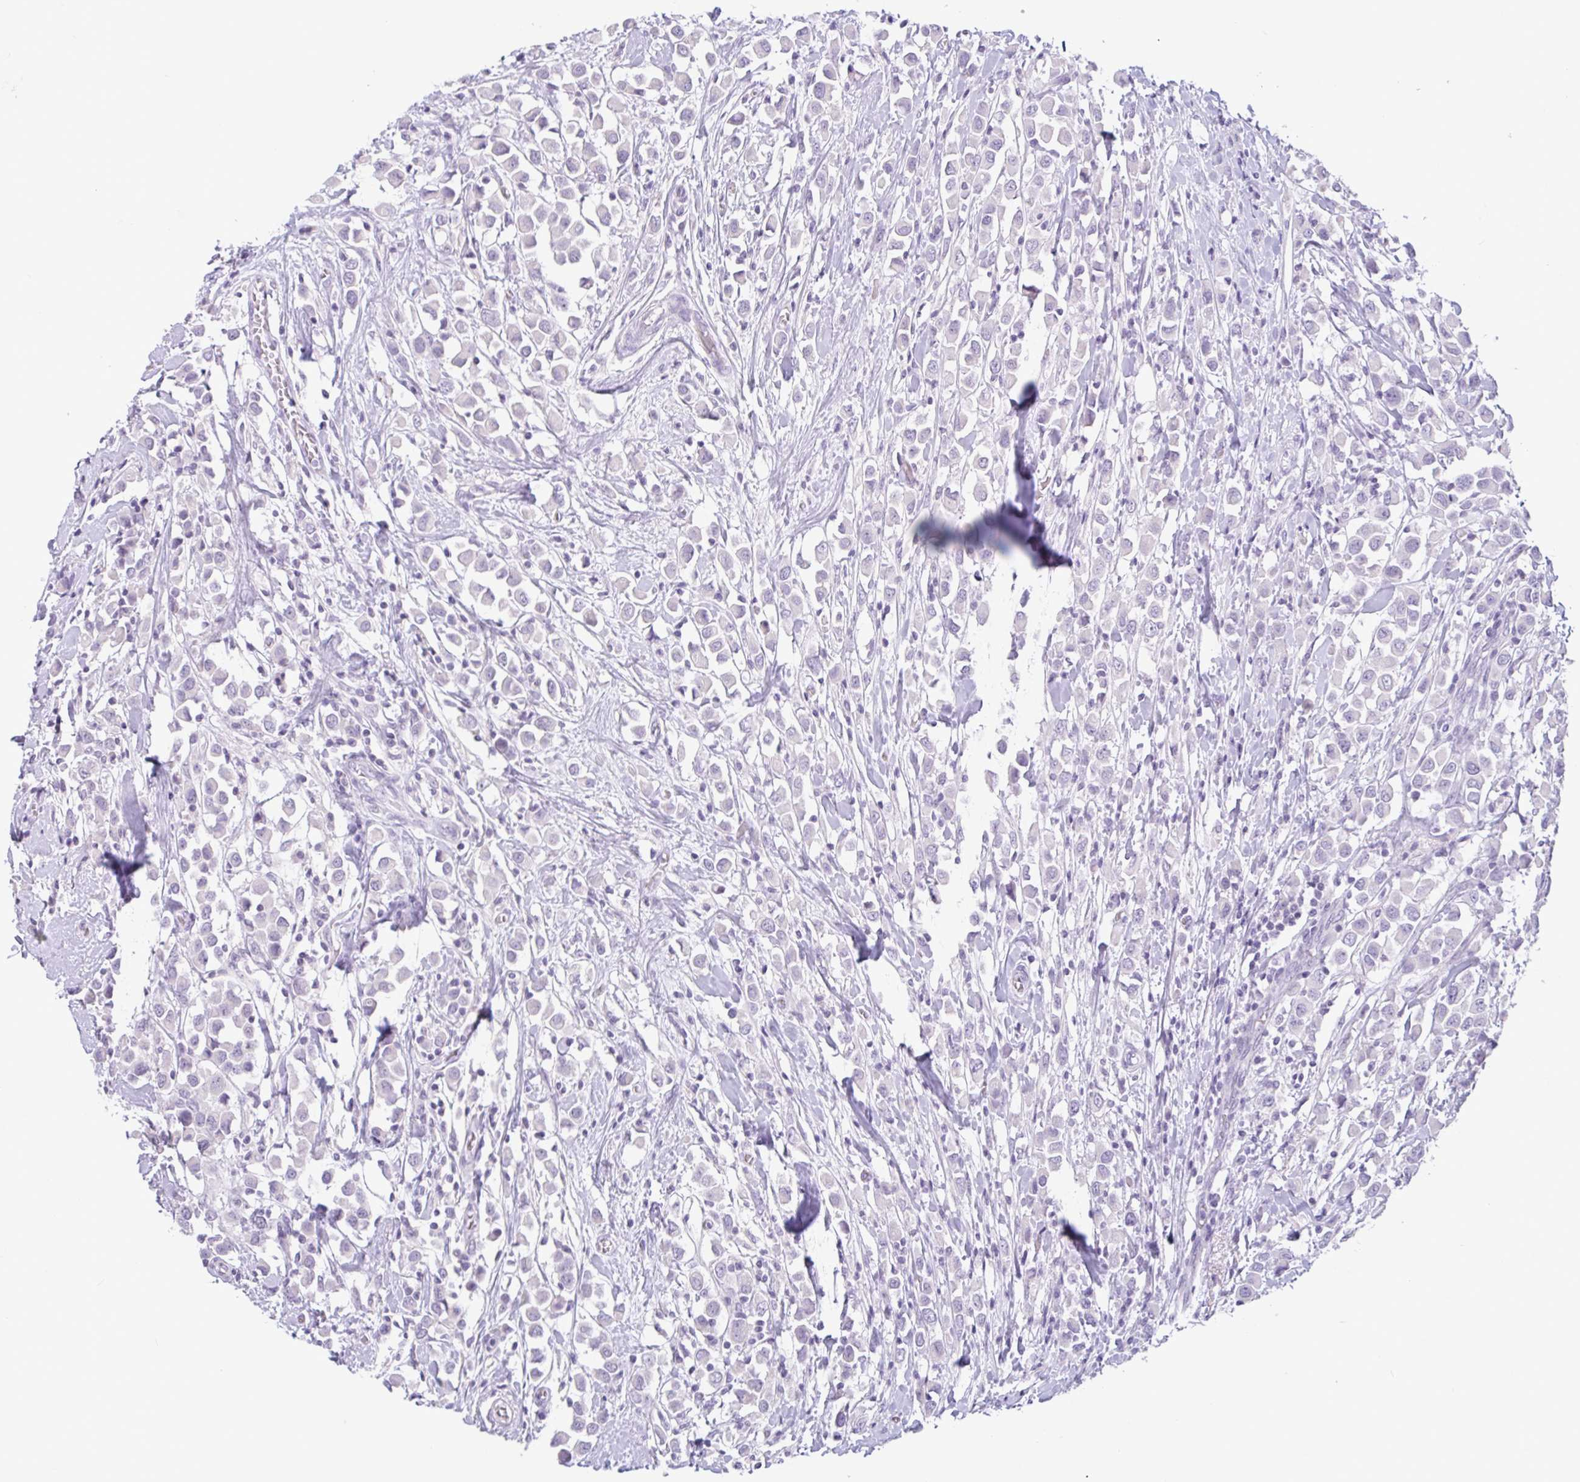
{"staining": {"intensity": "negative", "quantity": "none", "location": "none"}, "tissue": "breast cancer", "cell_type": "Tumor cells", "image_type": "cancer", "snomed": [{"axis": "morphology", "description": "Duct carcinoma"}, {"axis": "topography", "description": "Breast"}], "caption": "Tumor cells are negative for brown protein staining in intraductal carcinoma (breast).", "gene": "CTSE", "patient": {"sex": "female", "age": 61}}